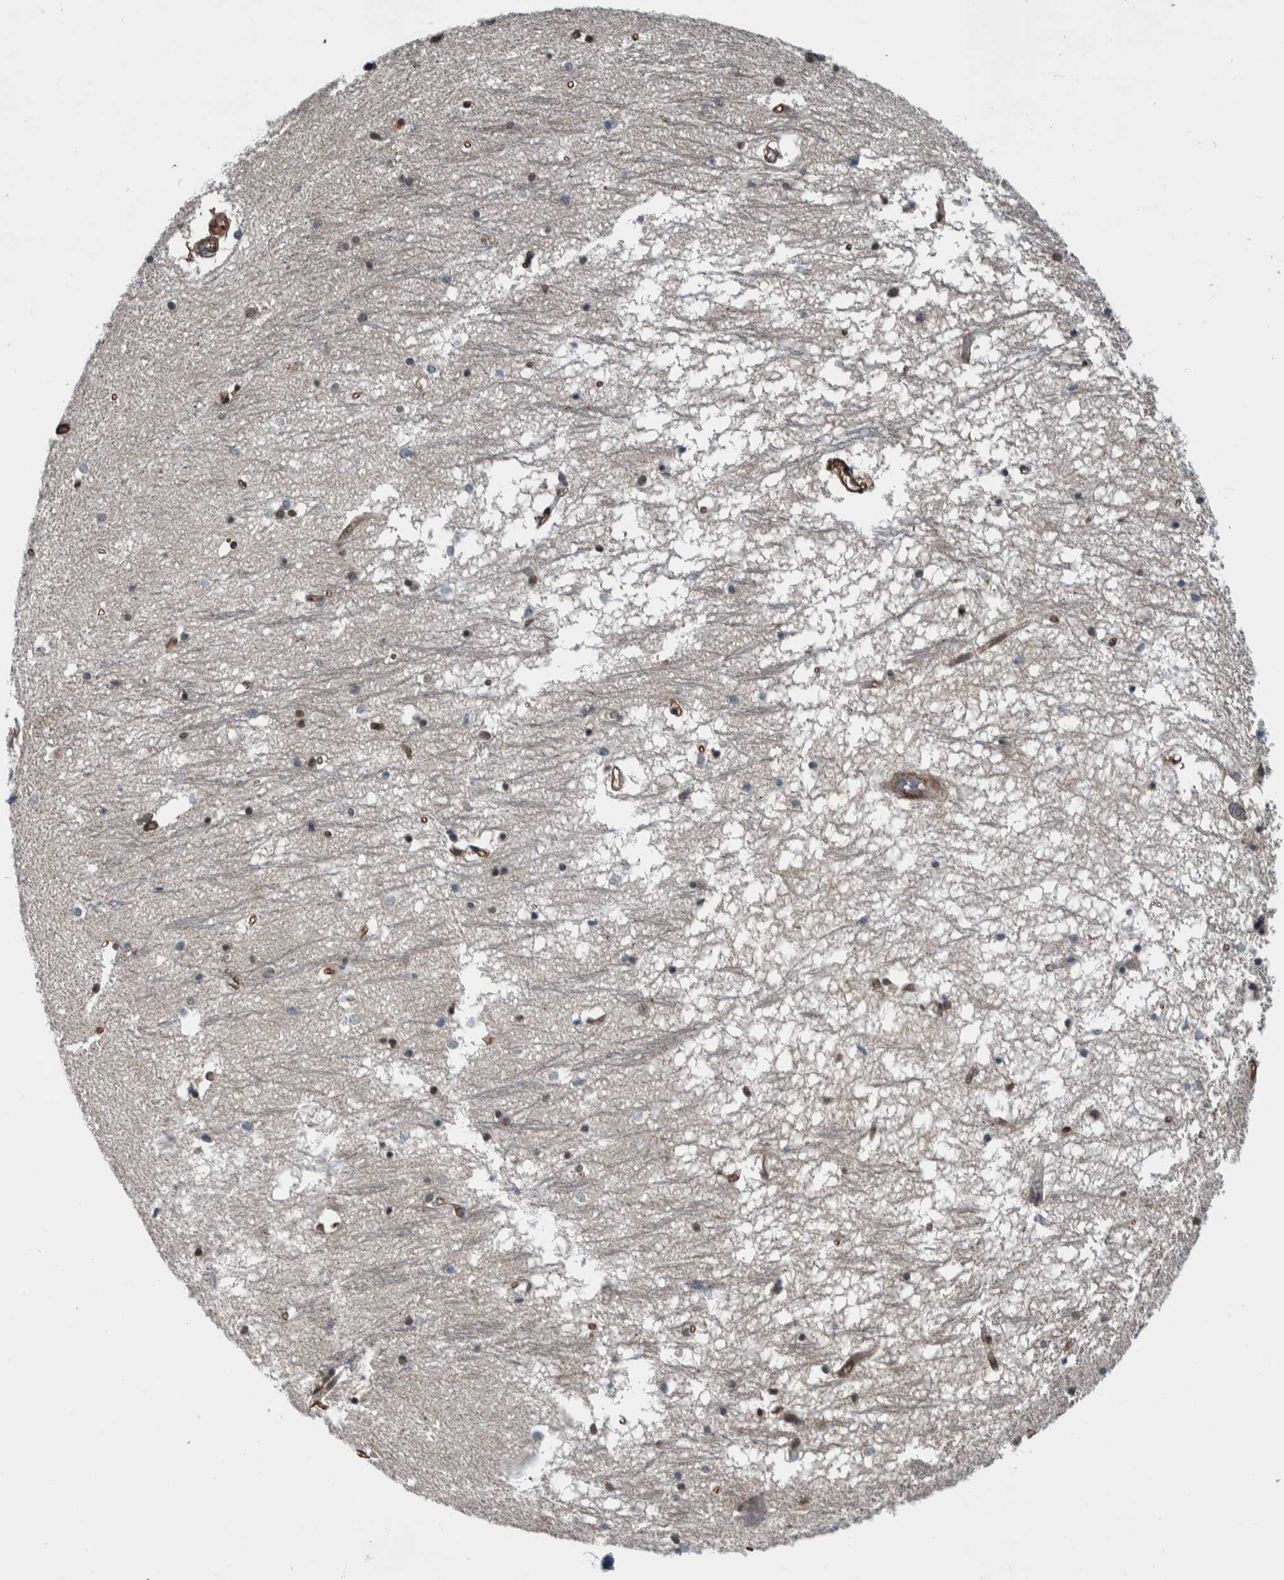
{"staining": {"intensity": "strong", "quantity": "<25%", "location": "nuclear"}, "tissue": "hippocampus", "cell_type": "Glial cells", "image_type": "normal", "snomed": [{"axis": "morphology", "description": "Normal tissue, NOS"}, {"axis": "topography", "description": "Hippocampus"}], "caption": "Normal hippocampus reveals strong nuclear staining in about <25% of glial cells, visualized by immunohistochemistry.", "gene": "FAM135B", "patient": {"sex": "male", "age": 70}}